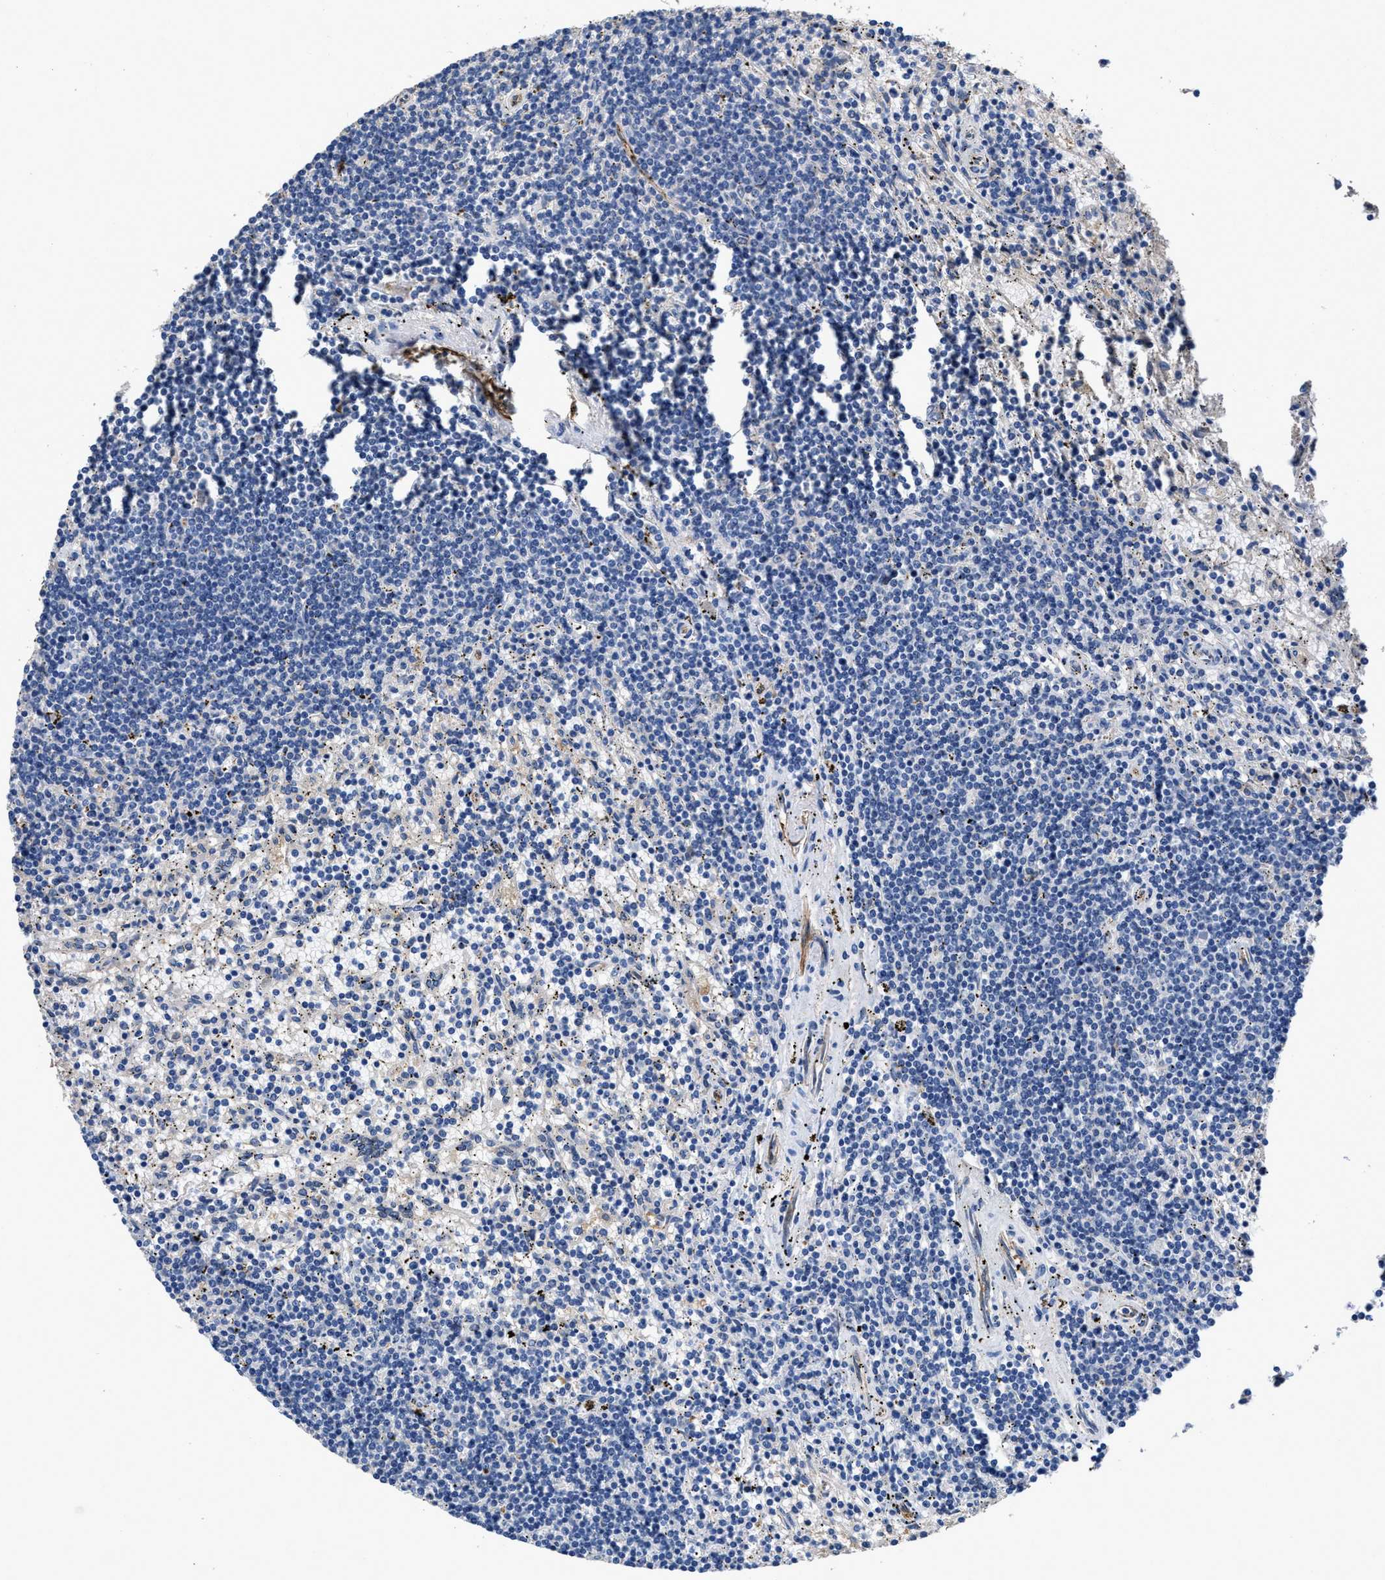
{"staining": {"intensity": "negative", "quantity": "none", "location": "none"}, "tissue": "lymphoma", "cell_type": "Tumor cells", "image_type": "cancer", "snomed": [{"axis": "morphology", "description": "Malignant lymphoma, non-Hodgkin's type, Low grade"}, {"axis": "topography", "description": "Spleen"}], "caption": "Tumor cells show no significant protein positivity in lymphoma.", "gene": "PEG10", "patient": {"sex": "male", "age": 76}}